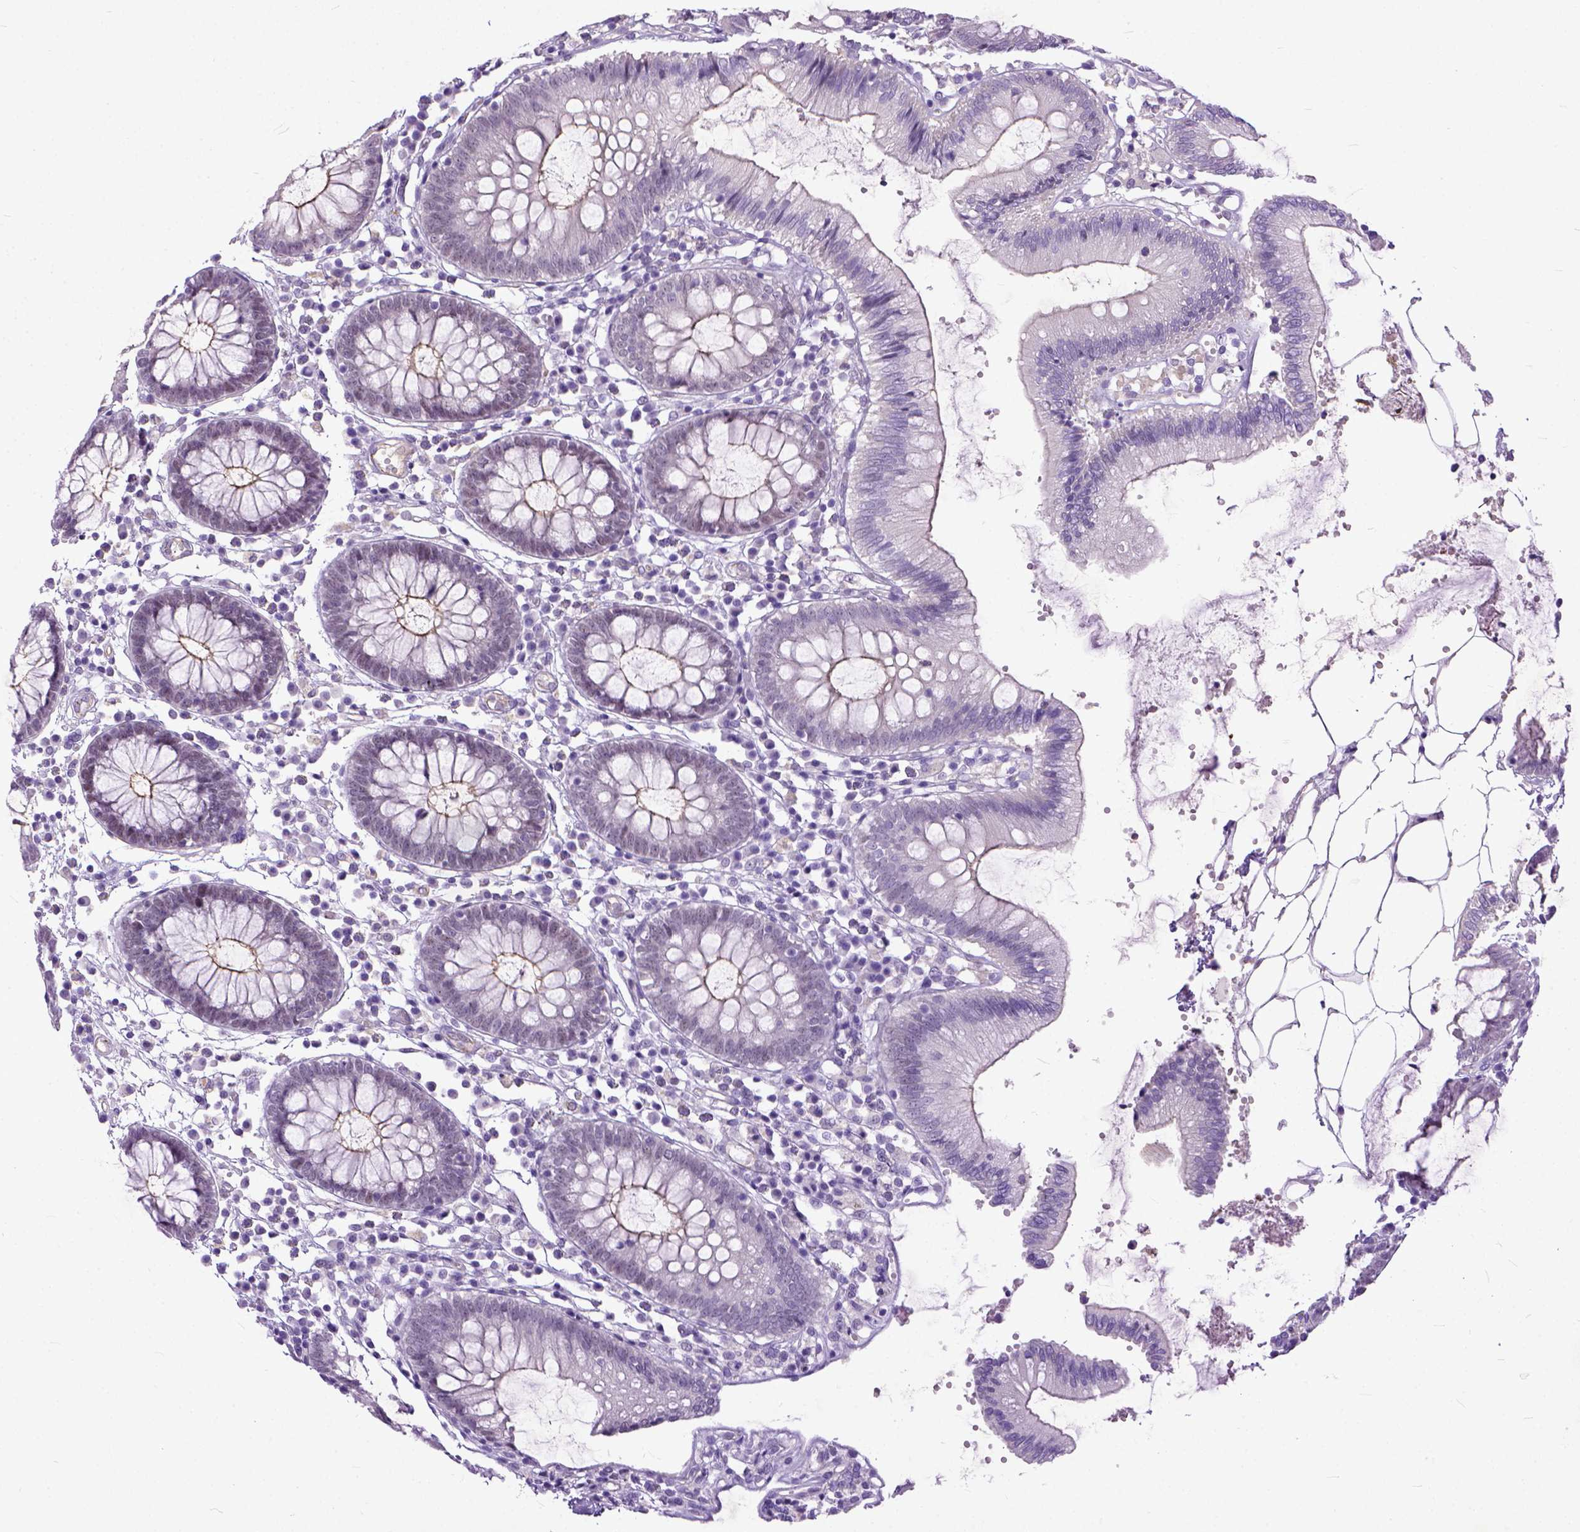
{"staining": {"intensity": "negative", "quantity": "none", "location": "none"}, "tissue": "colon", "cell_type": "Endothelial cells", "image_type": "normal", "snomed": [{"axis": "morphology", "description": "Normal tissue, NOS"}, {"axis": "morphology", "description": "Adenocarcinoma, NOS"}, {"axis": "topography", "description": "Colon"}], "caption": "Immunohistochemistry (IHC) micrograph of normal human colon stained for a protein (brown), which displays no staining in endothelial cells. The staining was performed using DAB (3,3'-diaminobenzidine) to visualize the protein expression in brown, while the nuclei were stained in blue with hematoxylin (Magnification: 20x).", "gene": "ADGRF1", "patient": {"sex": "male", "age": 83}}